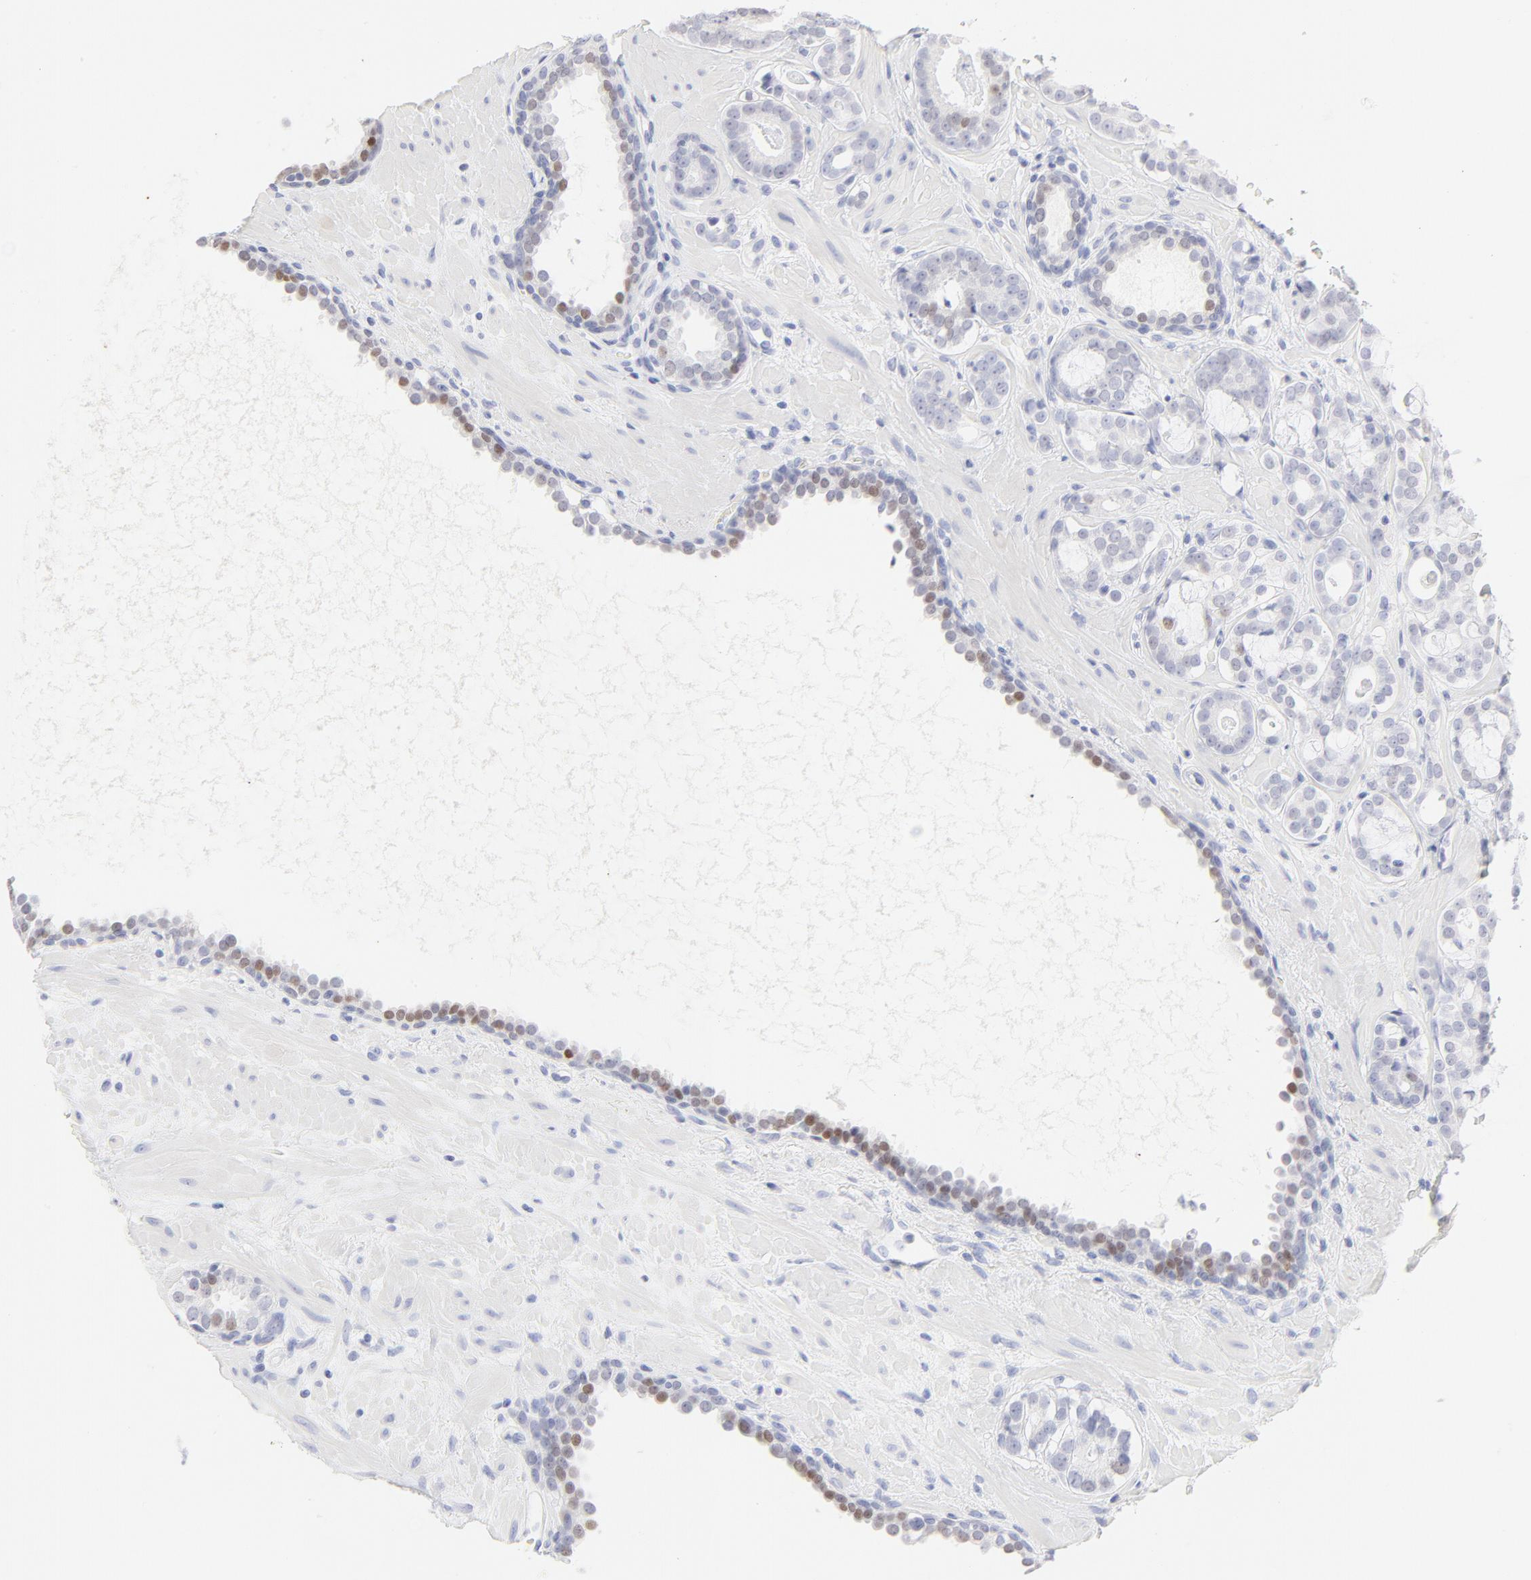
{"staining": {"intensity": "negative", "quantity": "none", "location": "none"}, "tissue": "prostate cancer", "cell_type": "Tumor cells", "image_type": "cancer", "snomed": [{"axis": "morphology", "description": "Adenocarcinoma, Low grade"}, {"axis": "topography", "description": "Prostate"}], "caption": "A histopathology image of human prostate adenocarcinoma (low-grade) is negative for staining in tumor cells.", "gene": "ELF3", "patient": {"sex": "male", "age": 57}}